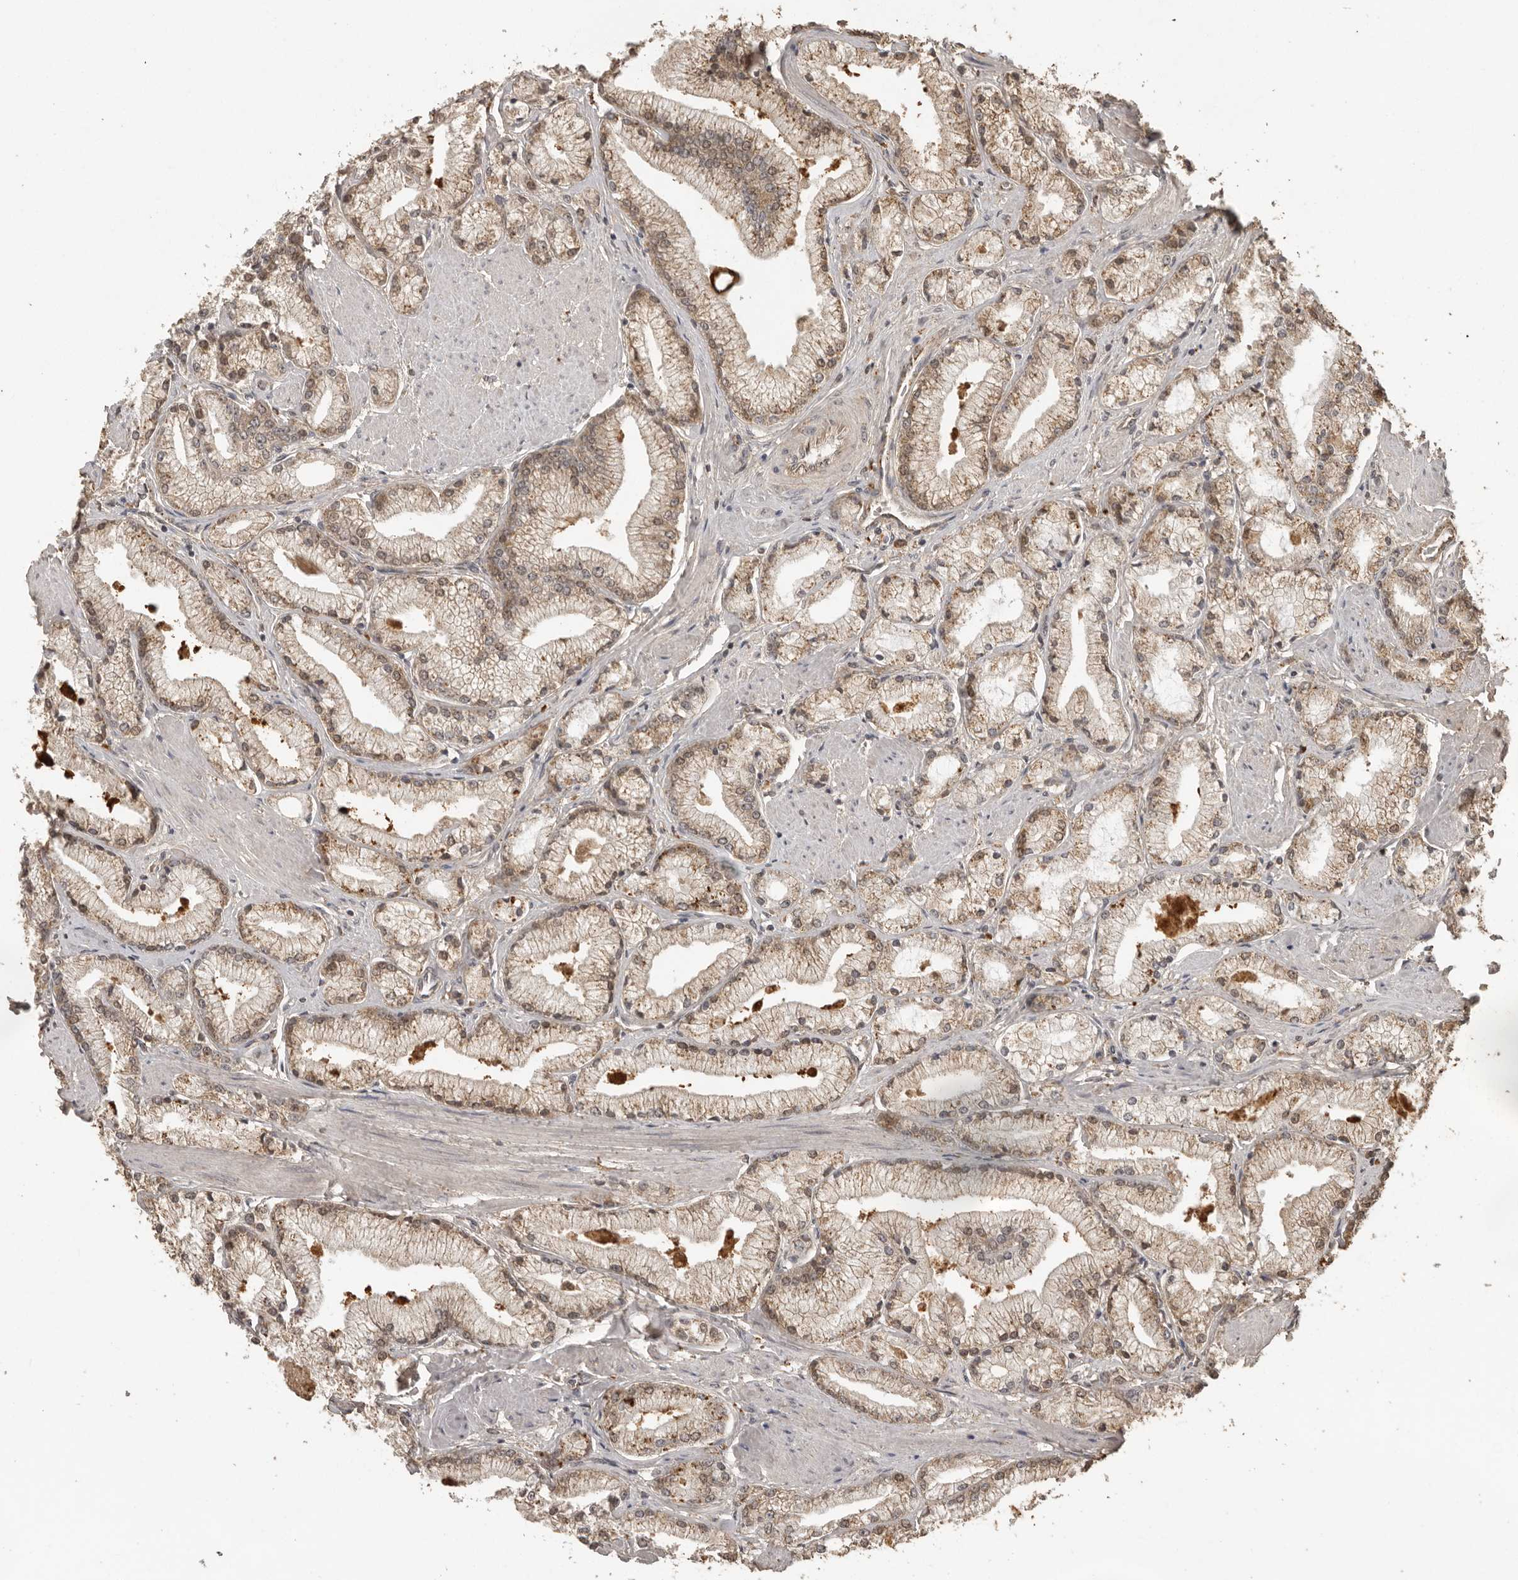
{"staining": {"intensity": "weak", "quantity": ">75%", "location": "cytoplasmic/membranous"}, "tissue": "prostate cancer", "cell_type": "Tumor cells", "image_type": "cancer", "snomed": [{"axis": "morphology", "description": "Adenocarcinoma, High grade"}, {"axis": "topography", "description": "Prostate"}], "caption": "A histopathology image of human adenocarcinoma (high-grade) (prostate) stained for a protein exhibits weak cytoplasmic/membranous brown staining in tumor cells. Ihc stains the protein in brown and the nuclei are stained blue.", "gene": "CTF1", "patient": {"sex": "male", "age": 50}}